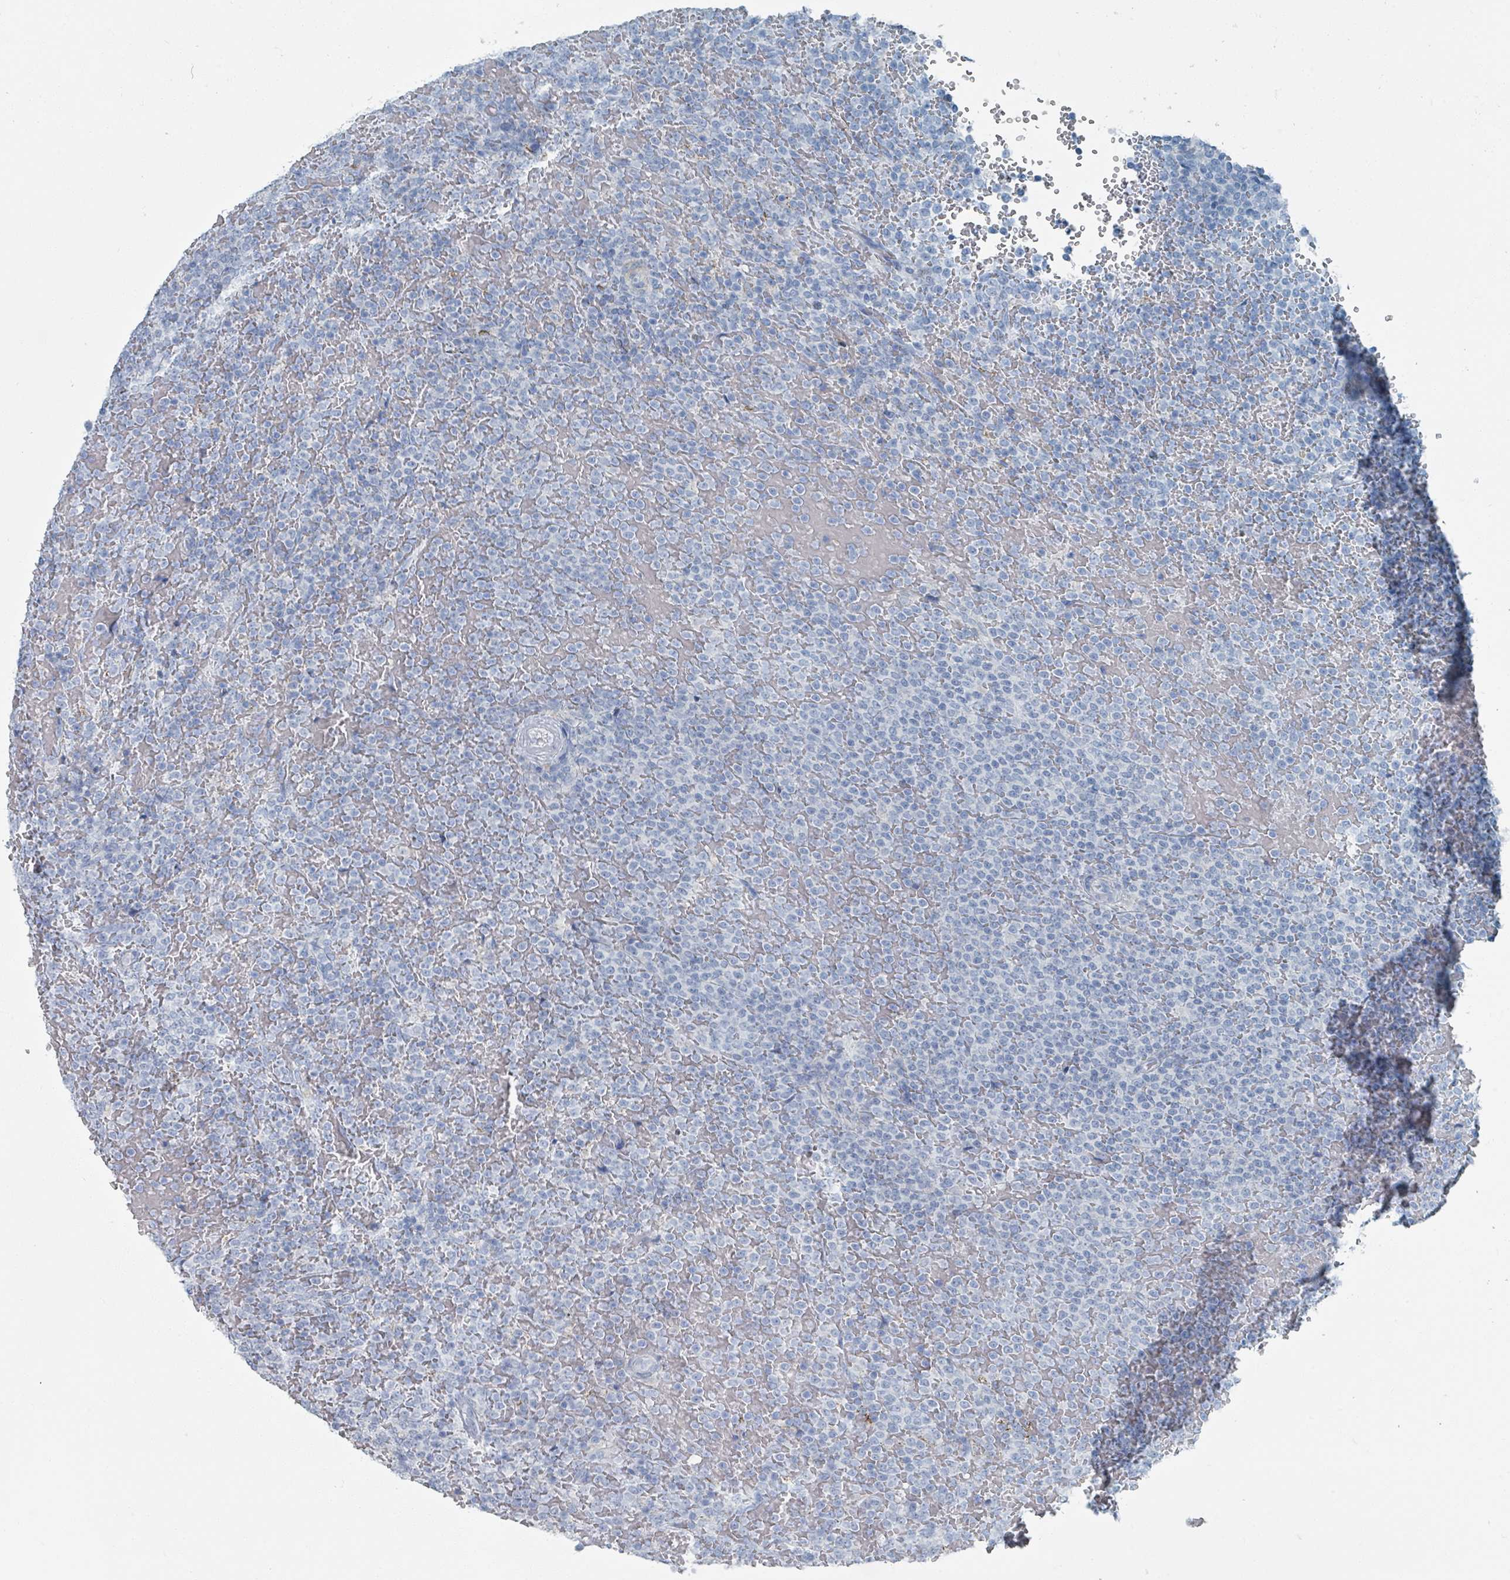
{"staining": {"intensity": "negative", "quantity": "none", "location": "none"}, "tissue": "lymphoma", "cell_type": "Tumor cells", "image_type": "cancer", "snomed": [{"axis": "morphology", "description": "Malignant lymphoma, non-Hodgkin's type, Low grade"}, {"axis": "topography", "description": "Spleen"}], "caption": "IHC photomicrograph of low-grade malignant lymphoma, non-Hodgkin's type stained for a protein (brown), which displays no staining in tumor cells.", "gene": "GAMT", "patient": {"sex": "male", "age": 60}}